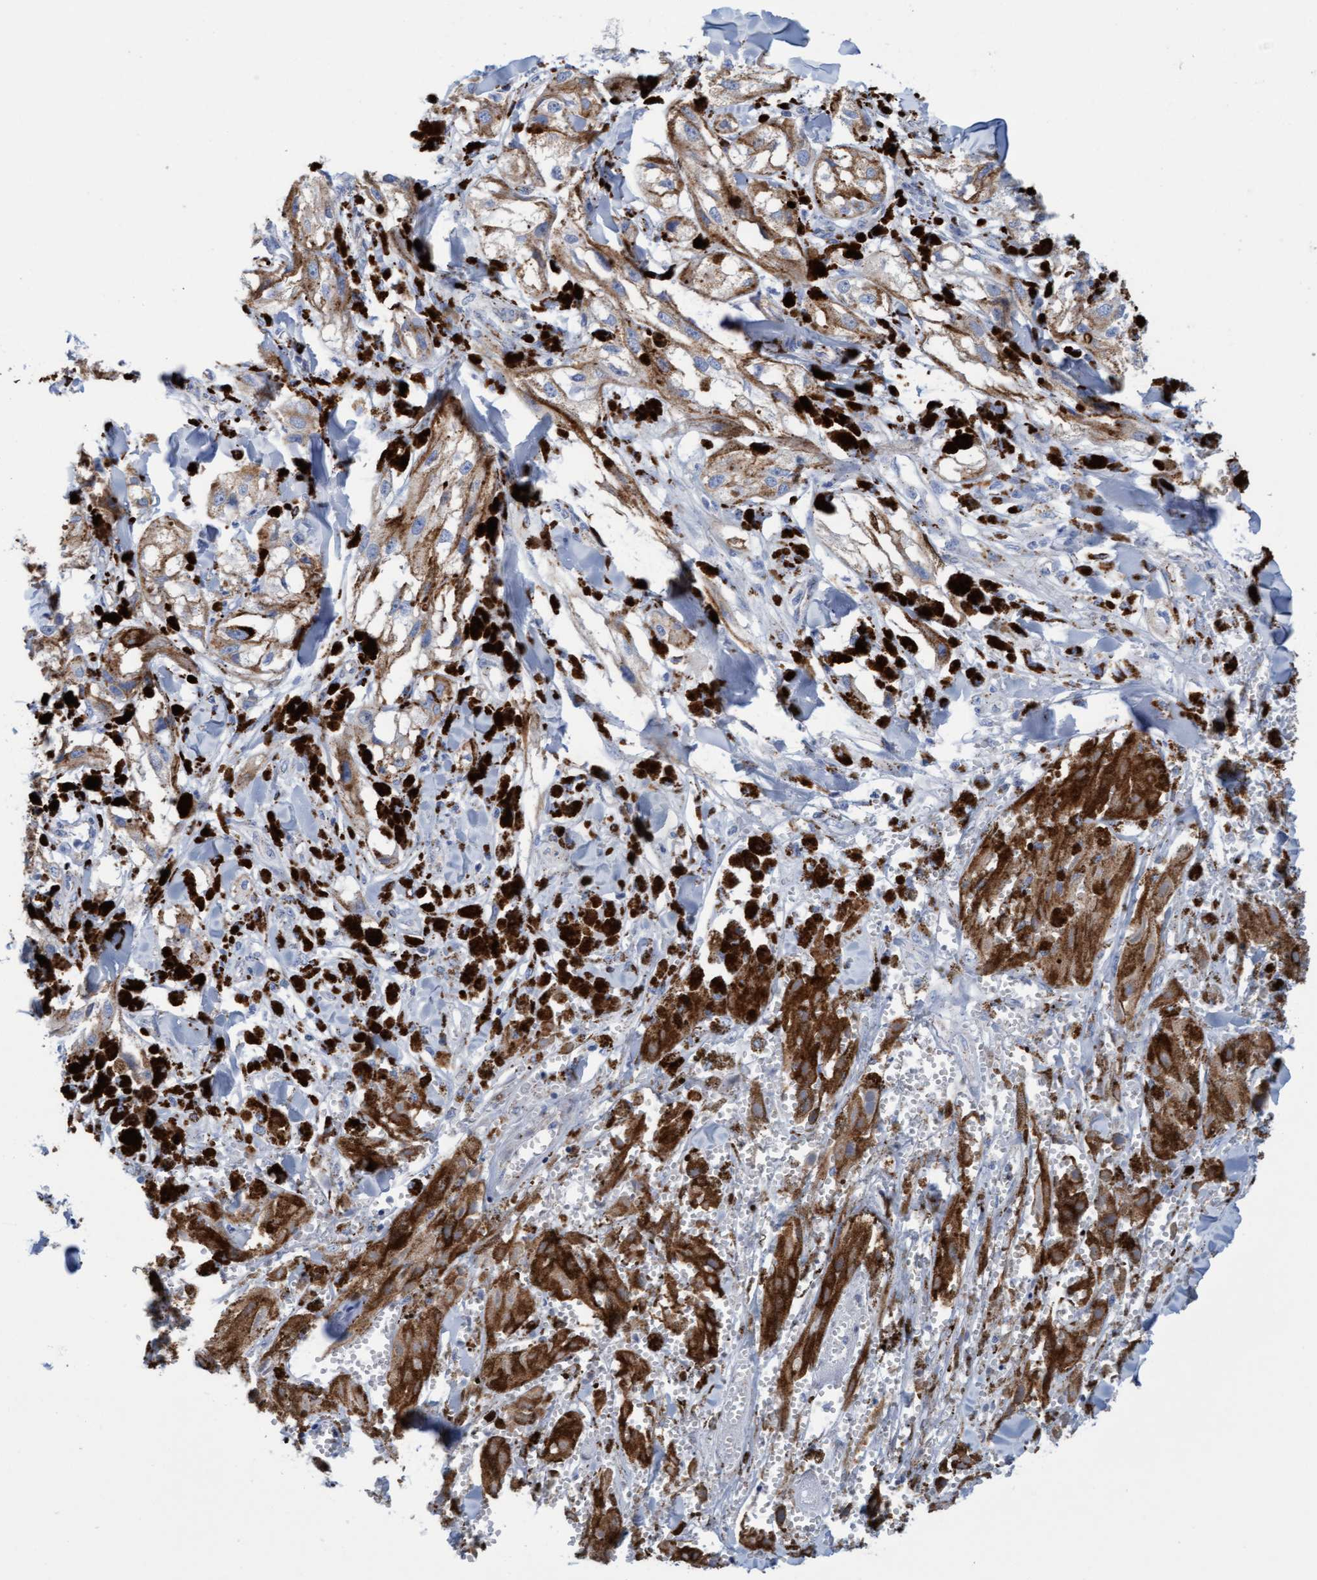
{"staining": {"intensity": "moderate", "quantity": ">75%", "location": "cytoplasmic/membranous"}, "tissue": "melanoma", "cell_type": "Tumor cells", "image_type": "cancer", "snomed": [{"axis": "morphology", "description": "Malignant melanoma, NOS"}, {"axis": "topography", "description": "Skin"}], "caption": "This is a photomicrograph of IHC staining of malignant melanoma, which shows moderate staining in the cytoplasmic/membranous of tumor cells.", "gene": "SGSH", "patient": {"sex": "male", "age": 88}}